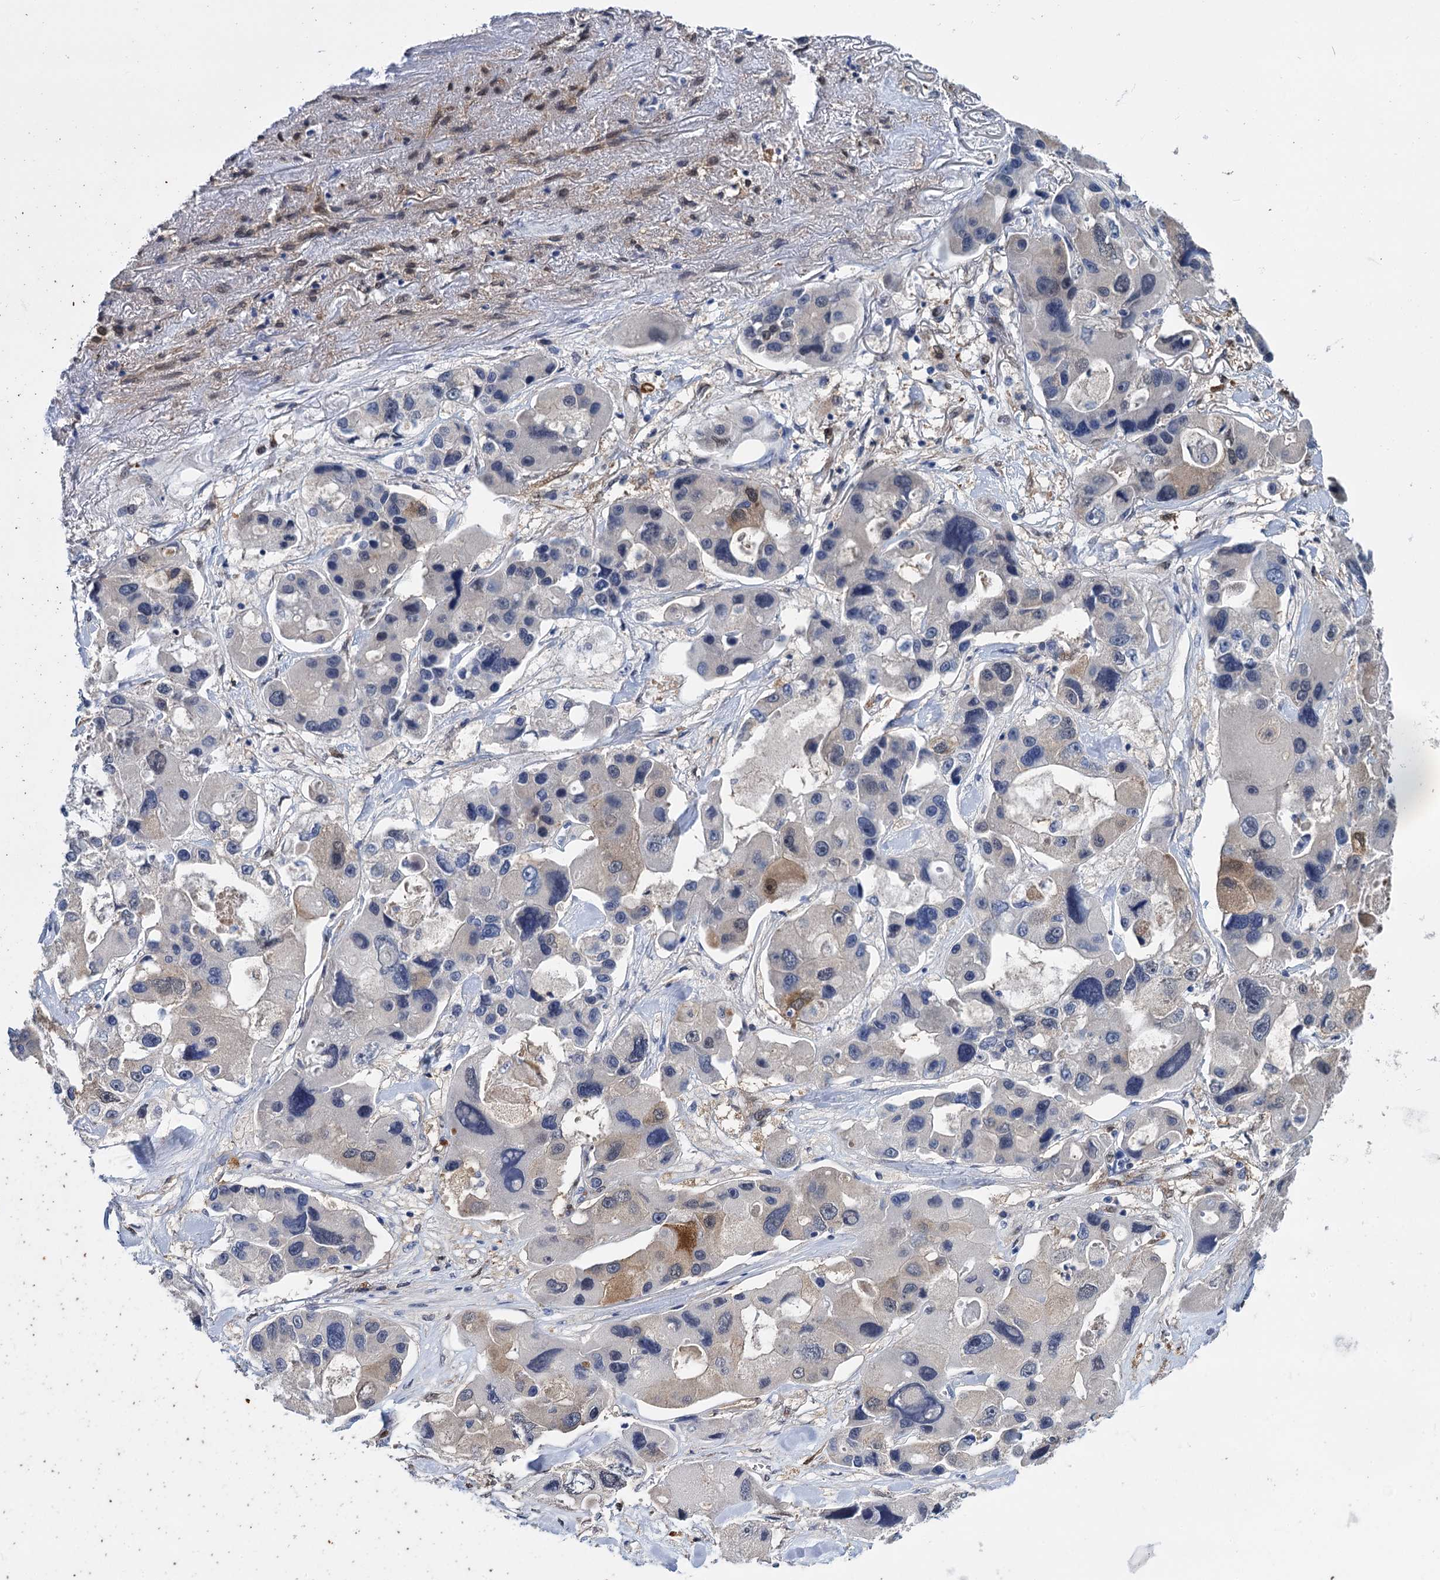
{"staining": {"intensity": "moderate", "quantity": "<25%", "location": "cytoplasmic/membranous,nuclear"}, "tissue": "lung cancer", "cell_type": "Tumor cells", "image_type": "cancer", "snomed": [{"axis": "morphology", "description": "Adenocarcinoma, NOS"}, {"axis": "topography", "description": "Lung"}], "caption": "Lung cancer (adenocarcinoma) stained with a brown dye reveals moderate cytoplasmic/membranous and nuclear positive positivity in about <25% of tumor cells.", "gene": "GSTM3", "patient": {"sex": "female", "age": 54}}